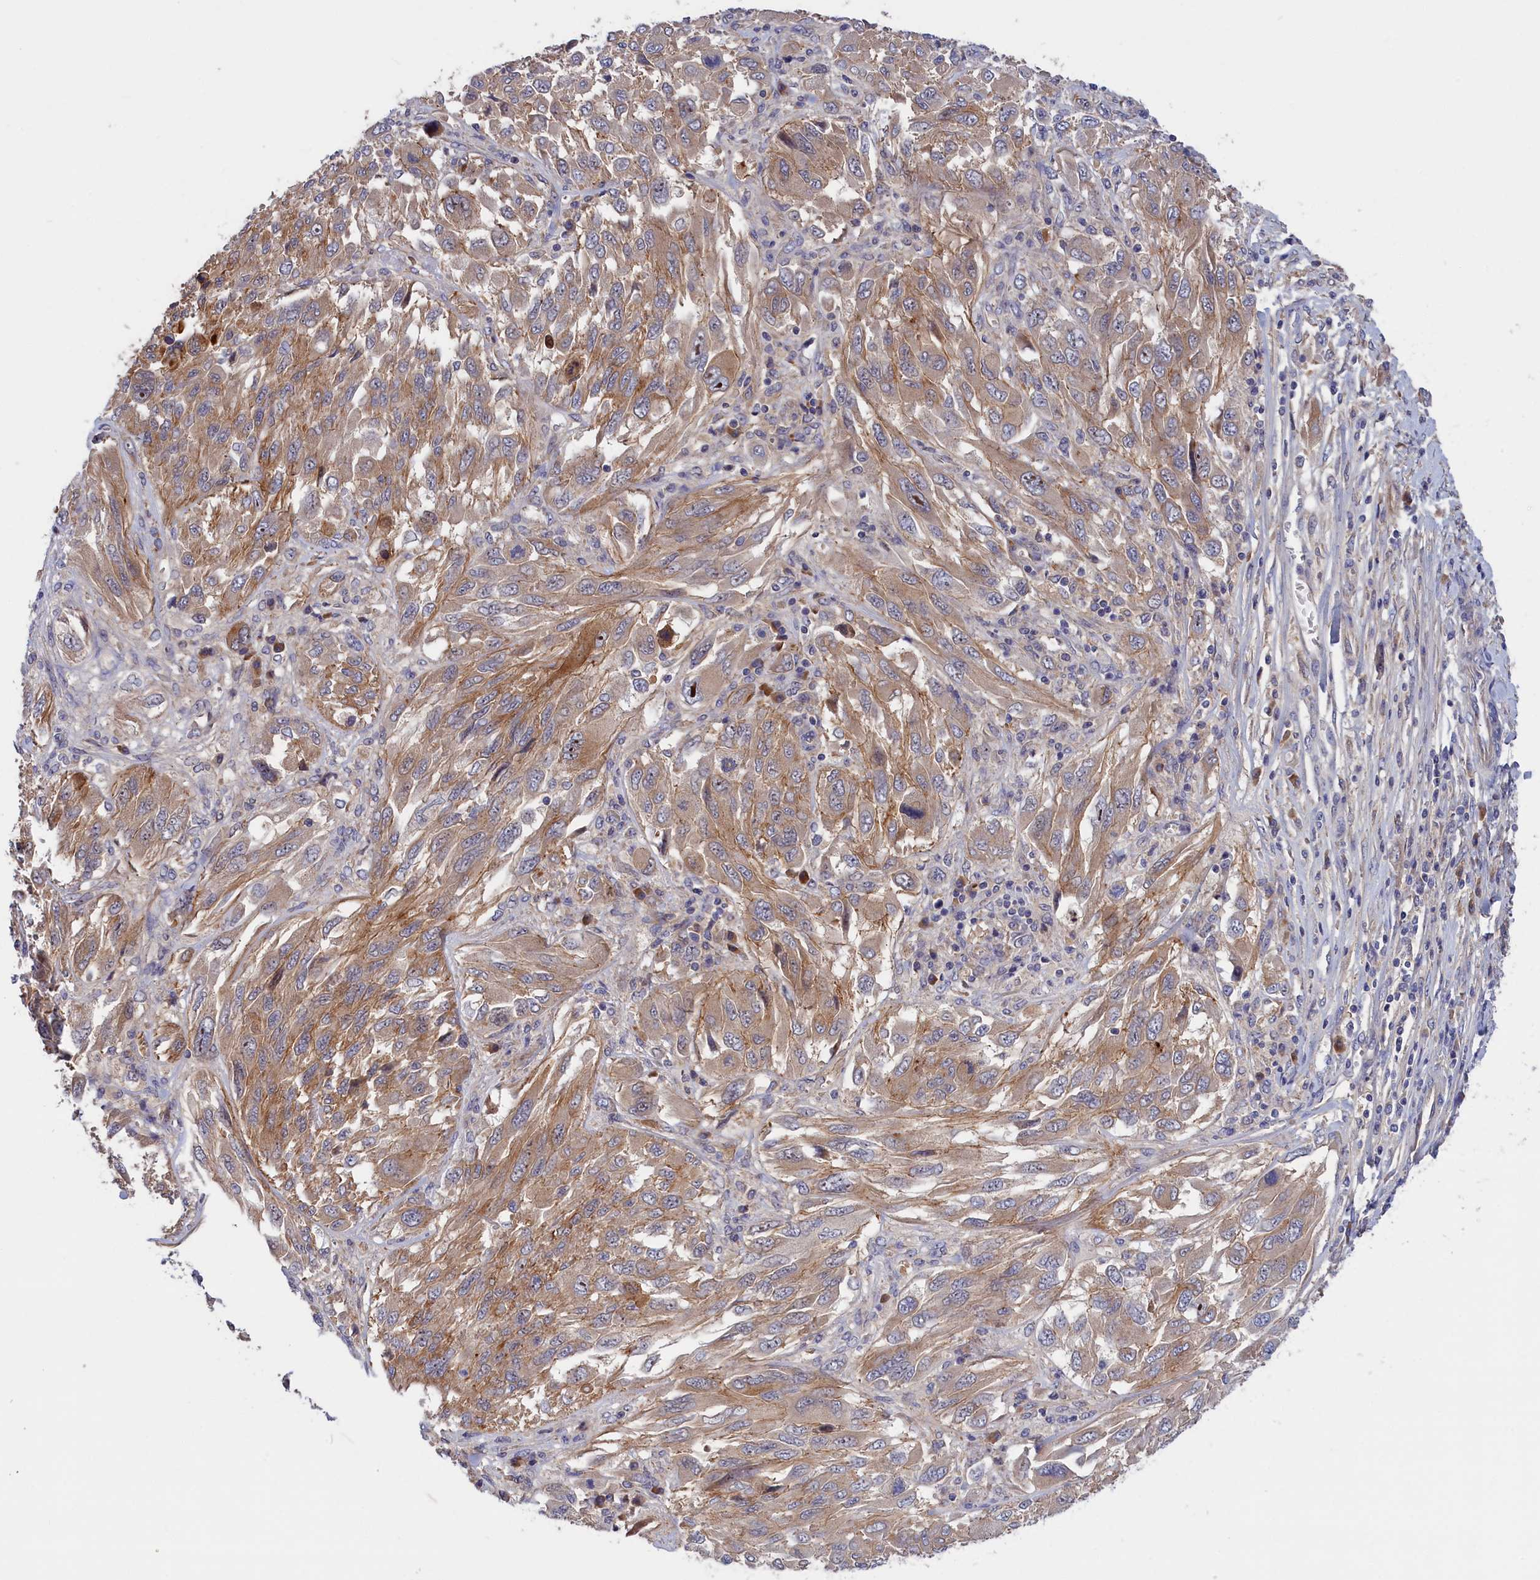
{"staining": {"intensity": "moderate", "quantity": ">75%", "location": "cytoplasmic/membranous"}, "tissue": "melanoma", "cell_type": "Tumor cells", "image_type": "cancer", "snomed": [{"axis": "morphology", "description": "Malignant melanoma, NOS"}, {"axis": "topography", "description": "Skin"}], "caption": "Immunohistochemistry staining of melanoma, which shows medium levels of moderate cytoplasmic/membranous expression in approximately >75% of tumor cells indicating moderate cytoplasmic/membranous protein positivity. The staining was performed using DAB (brown) for protein detection and nuclei were counterstained in hematoxylin (blue).", "gene": "CRACD", "patient": {"sex": "female", "age": 91}}